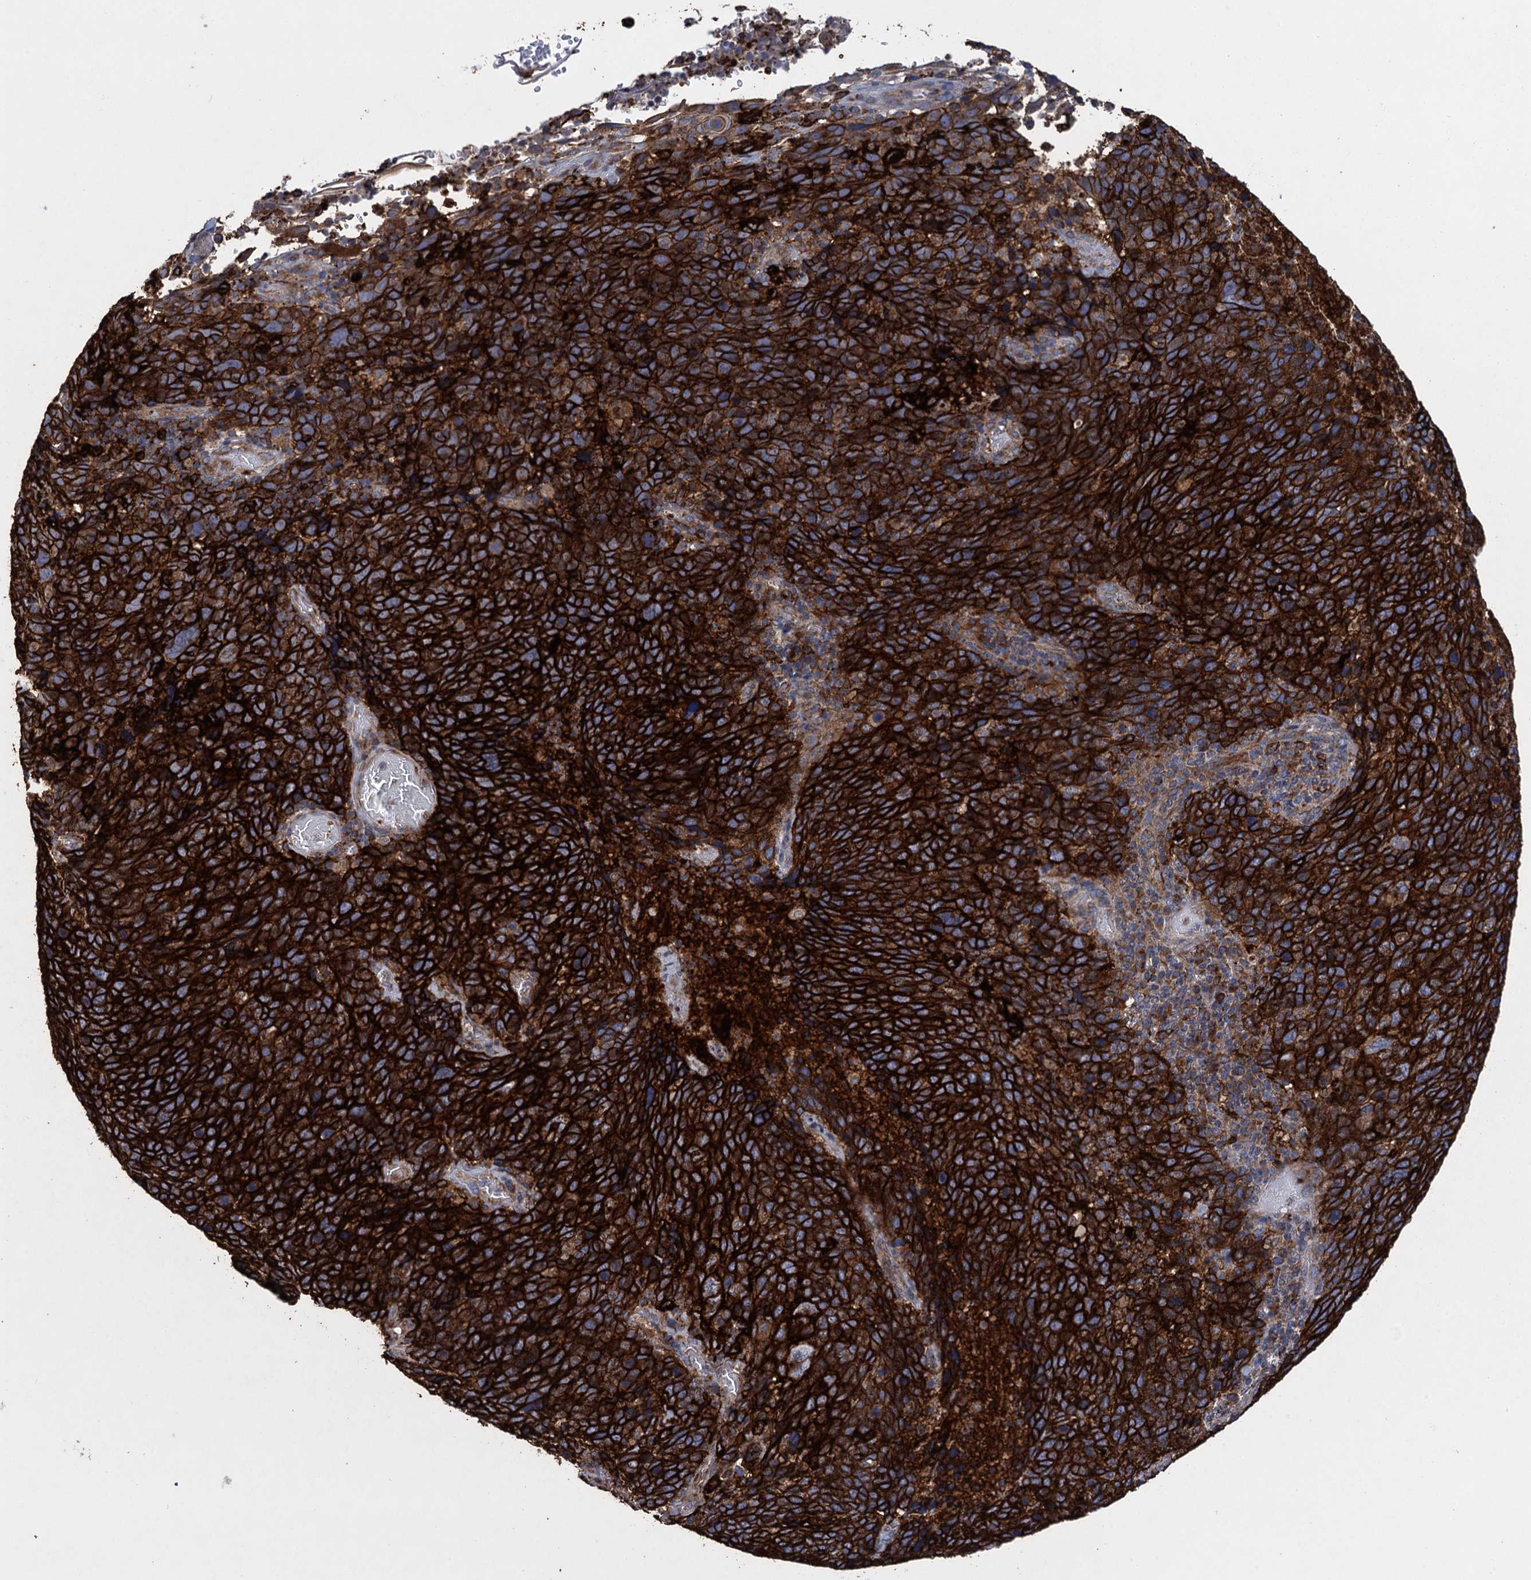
{"staining": {"intensity": "strong", "quantity": ">75%", "location": "cytoplasmic/membranous"}, "tissue": "cervical cancer", "cell_type": "Tumor cells", "image_type": "cancer", "snomed": [{"axis": "morphology", "description": "Squamous cell carcinoma, NOS"}, {"axis": "topography", "description": "Cervix"}], "caption": "Squamous cell carcinoma (cervical) stained for a protein (brown) demonstrates strong cytoplasmic/membranous positive staining in approximately >75% of tumor cells.", "gene": "TXNDC11", "patient": {"sex": "female", "age": 41}}